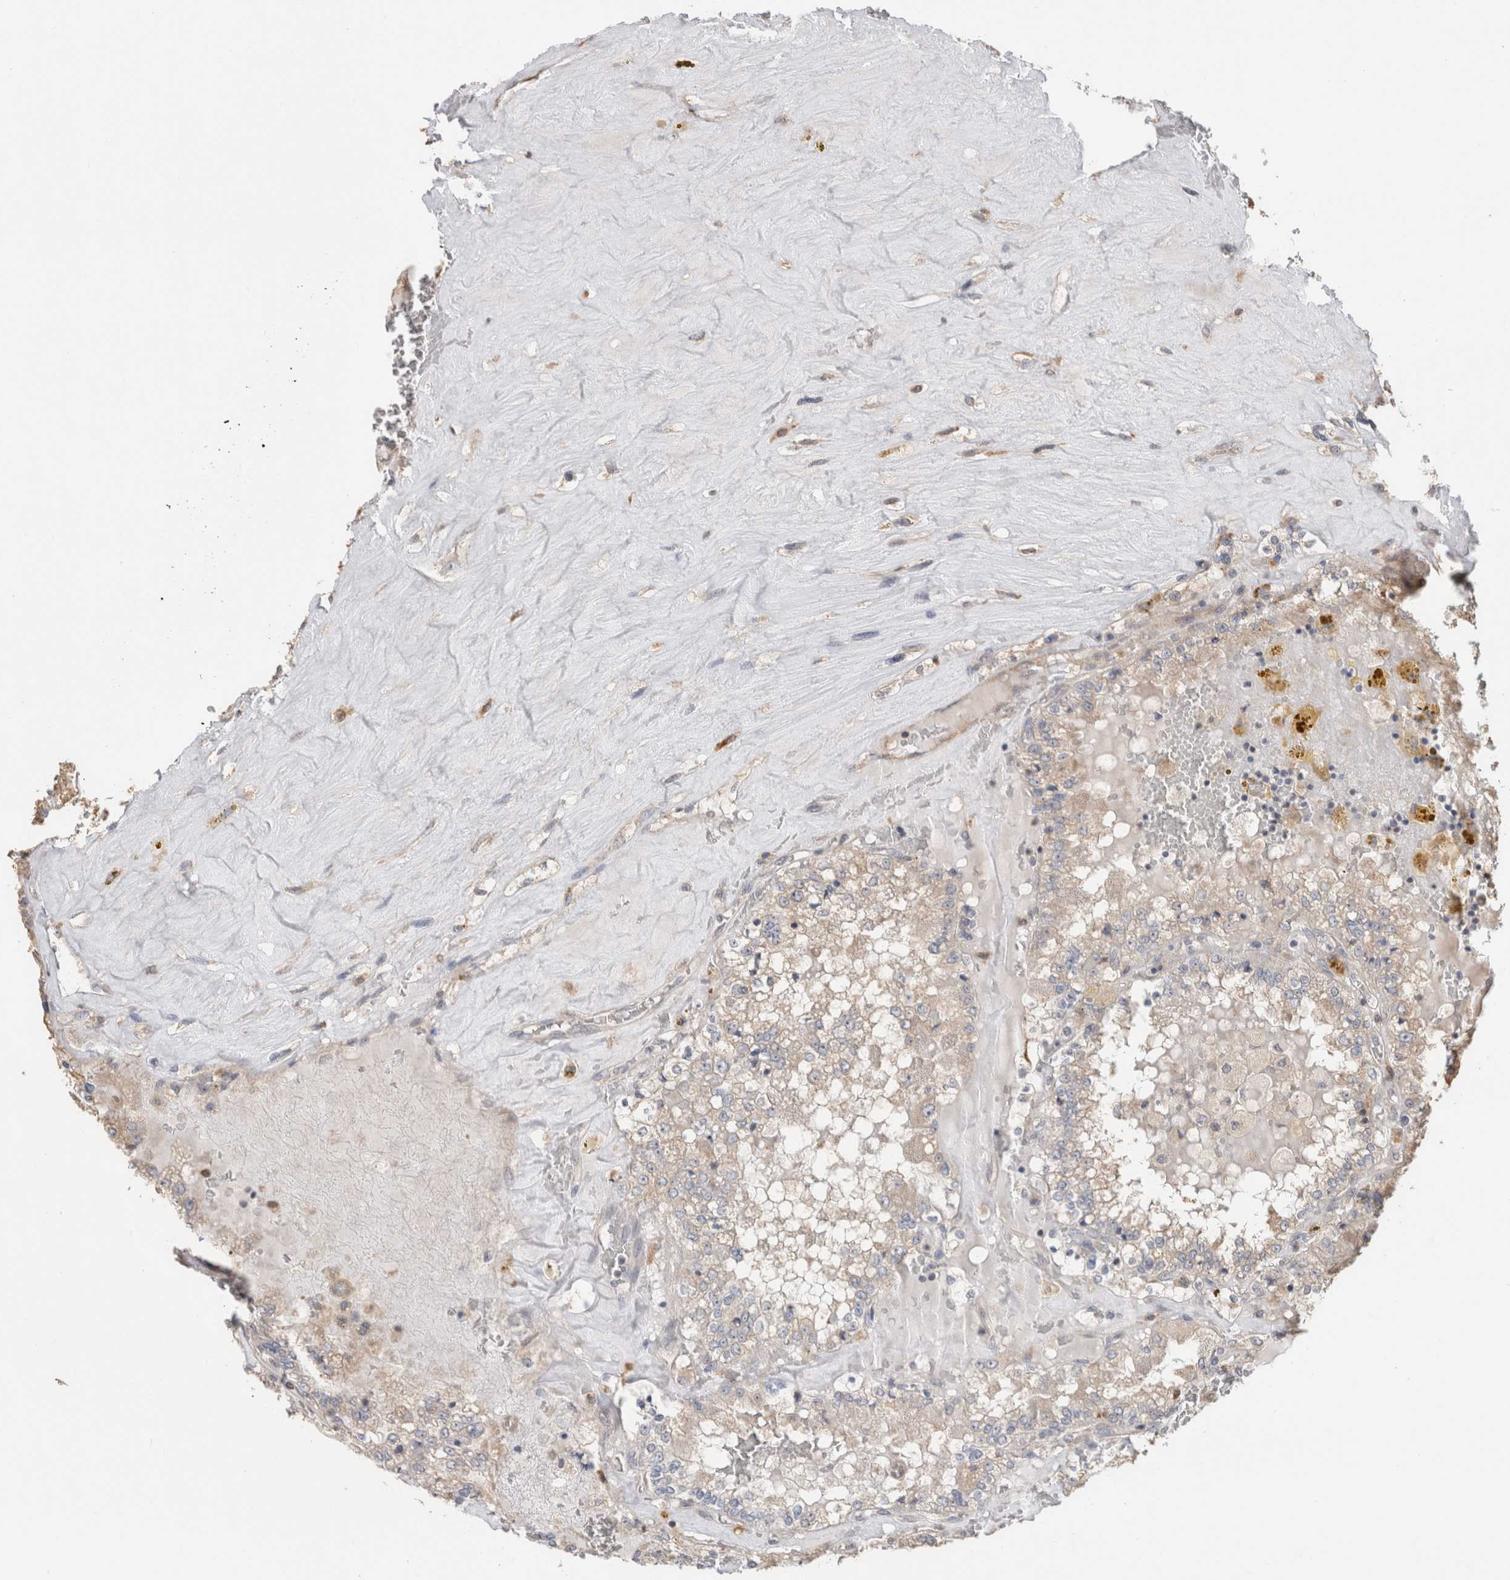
{"staining": {"intensity": "weak", "quantity": "<25%", "location": "none"}, "tissue": "renal cancer", "cell_type": "Tumor cells", "image_type": "cancer", "snomed": [{"axis": "morphology", "description": "Adenocarcinoma, NOS"}, {"axis": "topography", "description": "Kidney"}], "caption": "IHC of human adenocarcinoma (renal) shows no expression in tumor cells. Brightfield microscopy of immunohistochemistry (IHC) stained with DAB (3,3'-diaminobenzidine) (brown) and hematoxylin (blue), captured at high magnification.", "gene": "CLIP1", "patient": {"sex": "female", "age": 56}}